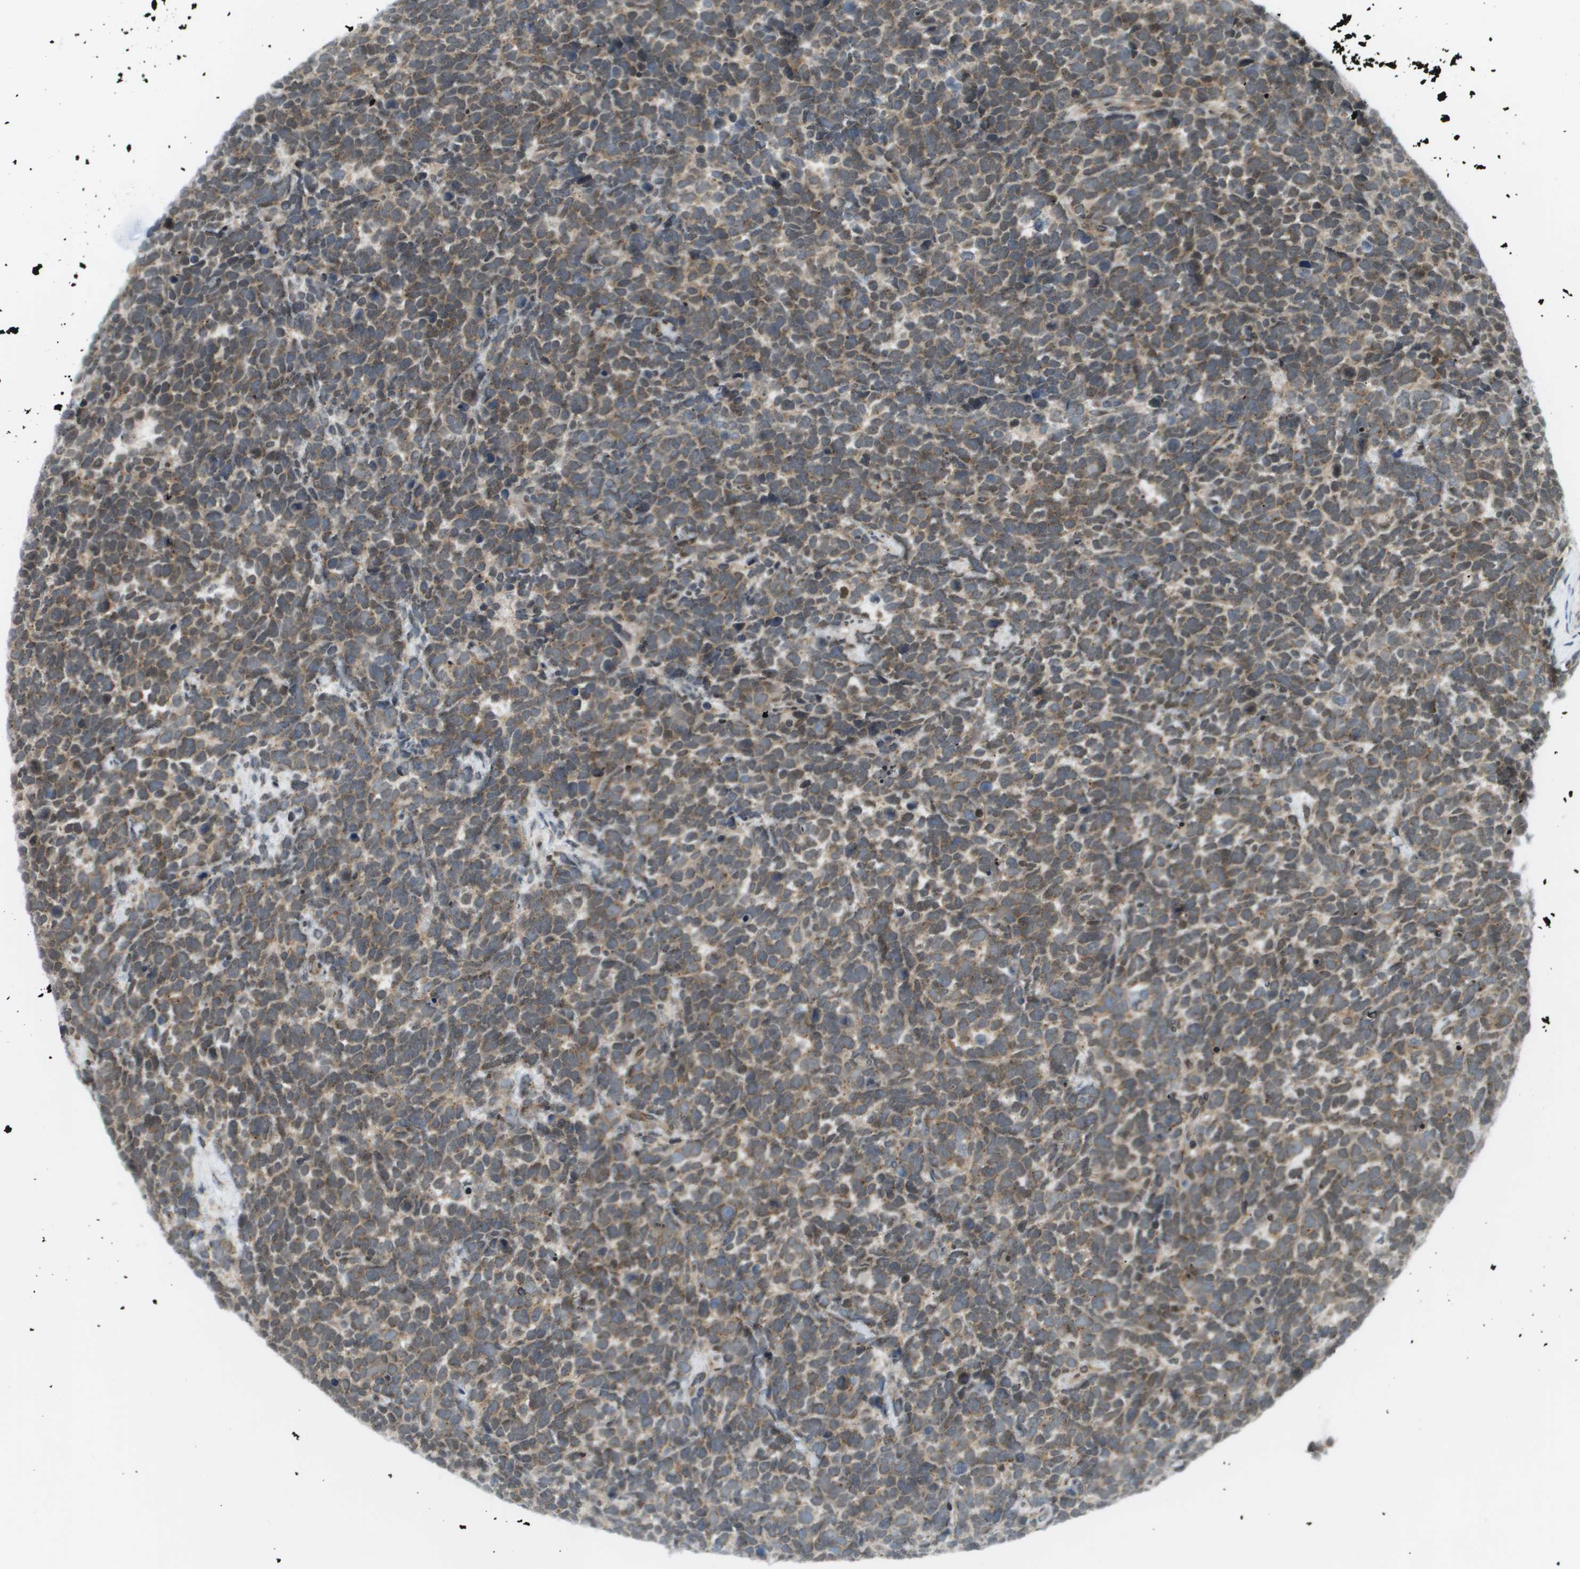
{"staining": {"intensity": "moderate", "quantity": ">75%", "location": "cytoplasmic/membranous,nuclear"}, "tissue": "urothelial cancer", "cell_type": "Tumor cells", "image_type": "cancer", "snomed": [{"axis": "morphology", "description": "Urothelial carcinoma, High grade"}, {"axis": "topography", "description": "Urinary bladder"}], "caption": "Human high-grade urothelial carcinoma stained with a protein marker reveals moderate staining in tumor cells.", "gene": "EVC", "patient": {"sex": "female", "age": 82}}